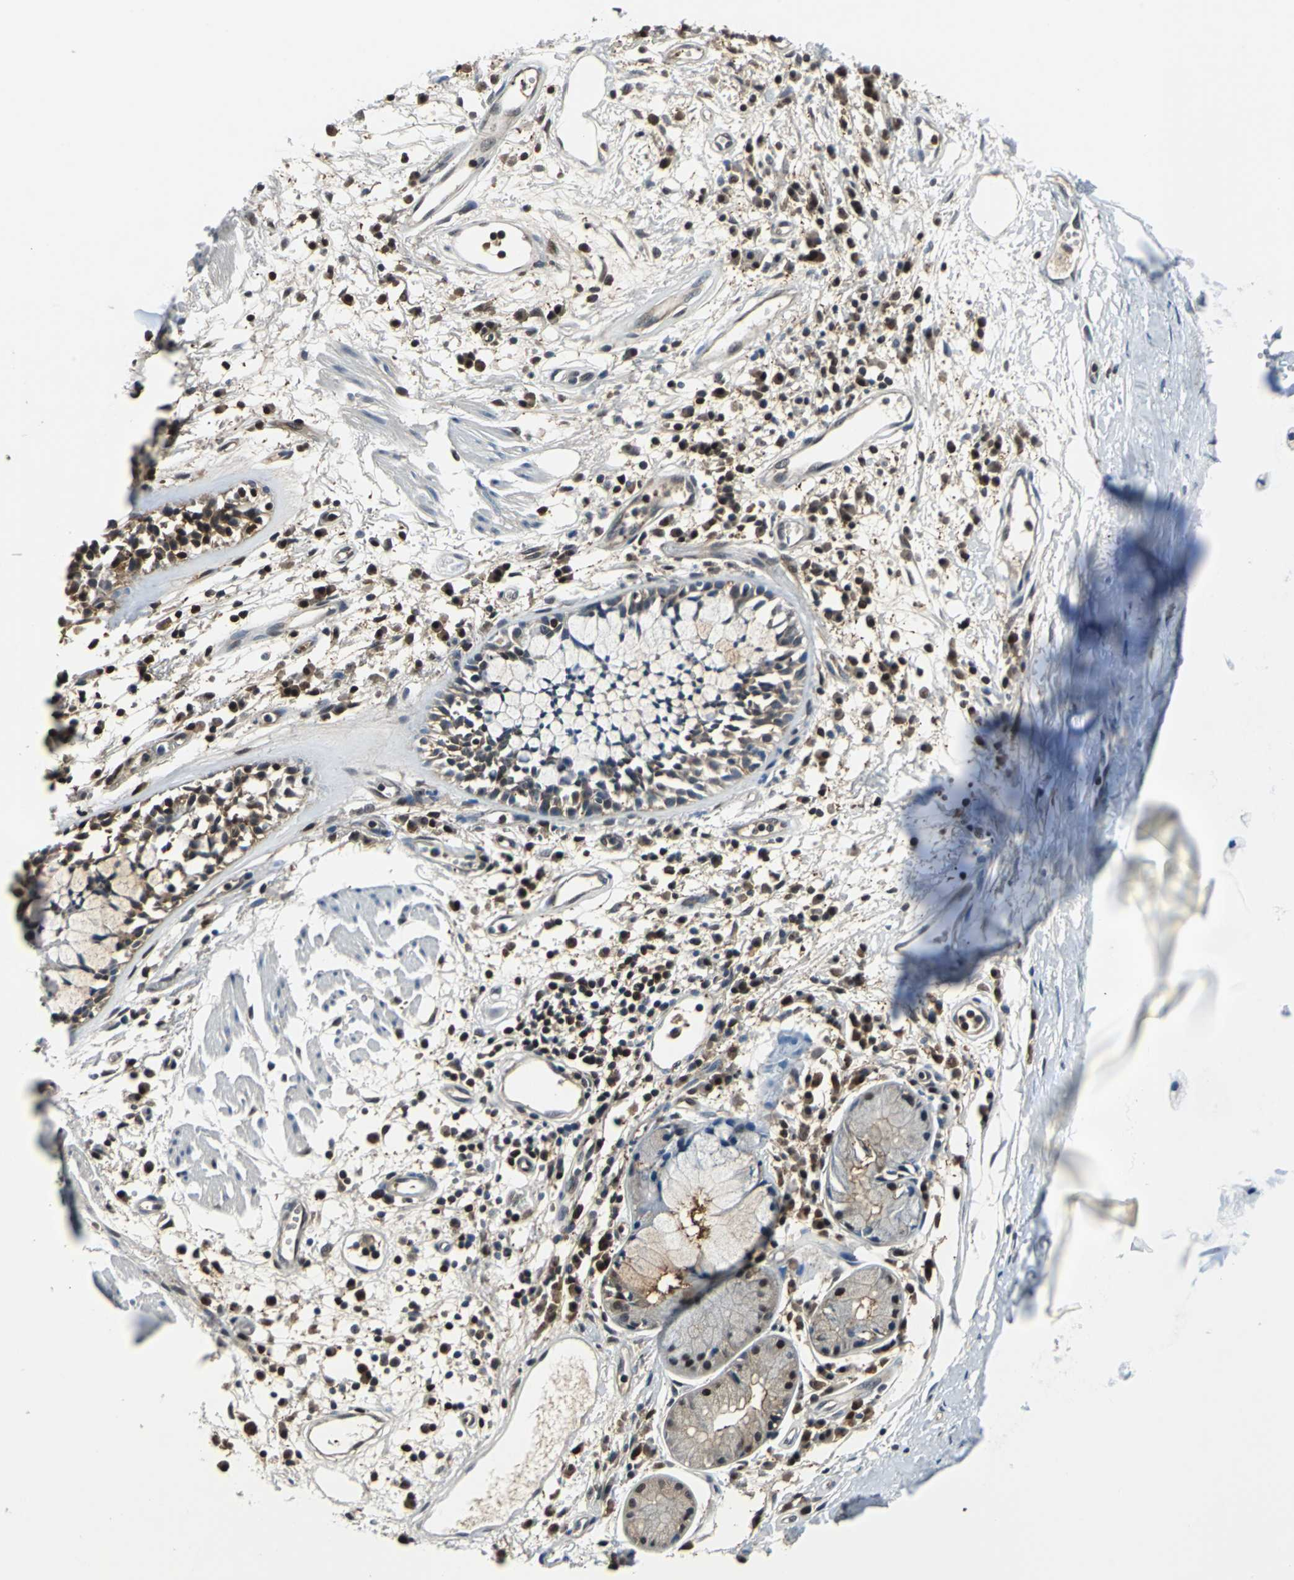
{"staining": {"intensity": "negative", "quantity": "none", "location": "none"}, "tissue": "adipose tissue", "cell_type": "Adipocytes", "image_type": "normal", "snomed": [{"axis": "morphology", "description": "Normal tissue, NOS"}, {"axis": "morphology", "description": "Adenocarcinoma, NOS"}, {"axis": "topography", "description": "Cartilage tissue"}, {"axis": "topography", "description": "Bronchus"}, {"axis": "topography", "description": "Lung"}], "caption": "Immunohistochemical staining of benign adipose tissue exhibits no significant positivity in adipocytes.", "gene": "PSME1", "patient": {"sex": "female", "age": 67}}